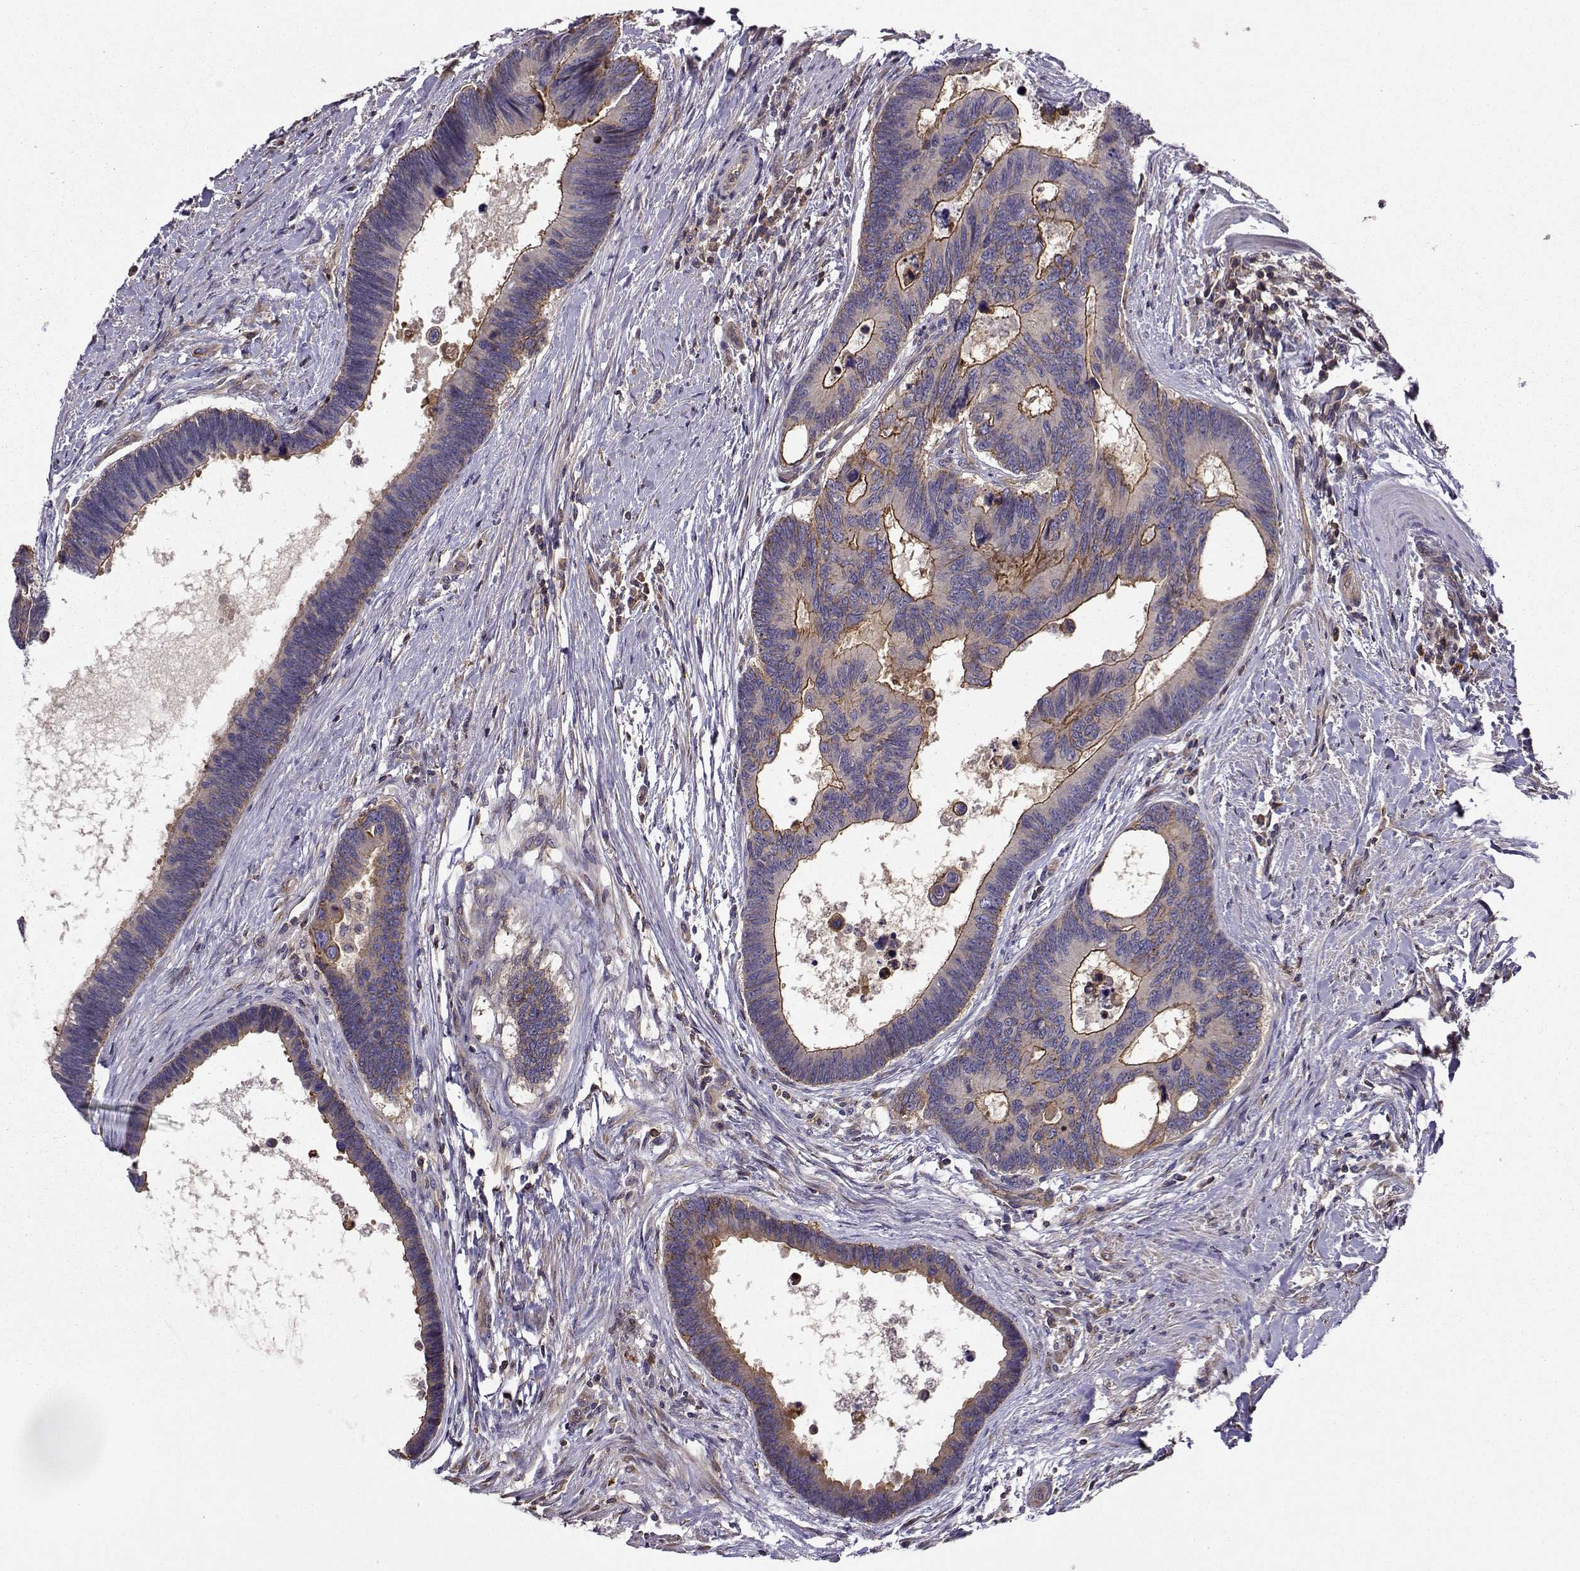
{"staining": {"intensity": "strong", "quantity": "<25%", "location": "cytoplasmic/membranous"}, "tissue": "colorectal cancer", "cell_type": "Tumor cells", "image_type": "cancer", "snomed": [{"axis": "morphology", "description": "Adenocarcinoma, NOS"}, {"axis": "topography", "description": "Colon"}], "caption": "Immunohistochemical staining of human colorectal cancer shows strong cytoplasmic/membranous protein staining in about <25% of tumor cells.", "gene": "ITGB8", "patient": {"sex": "female", "age": 77}}